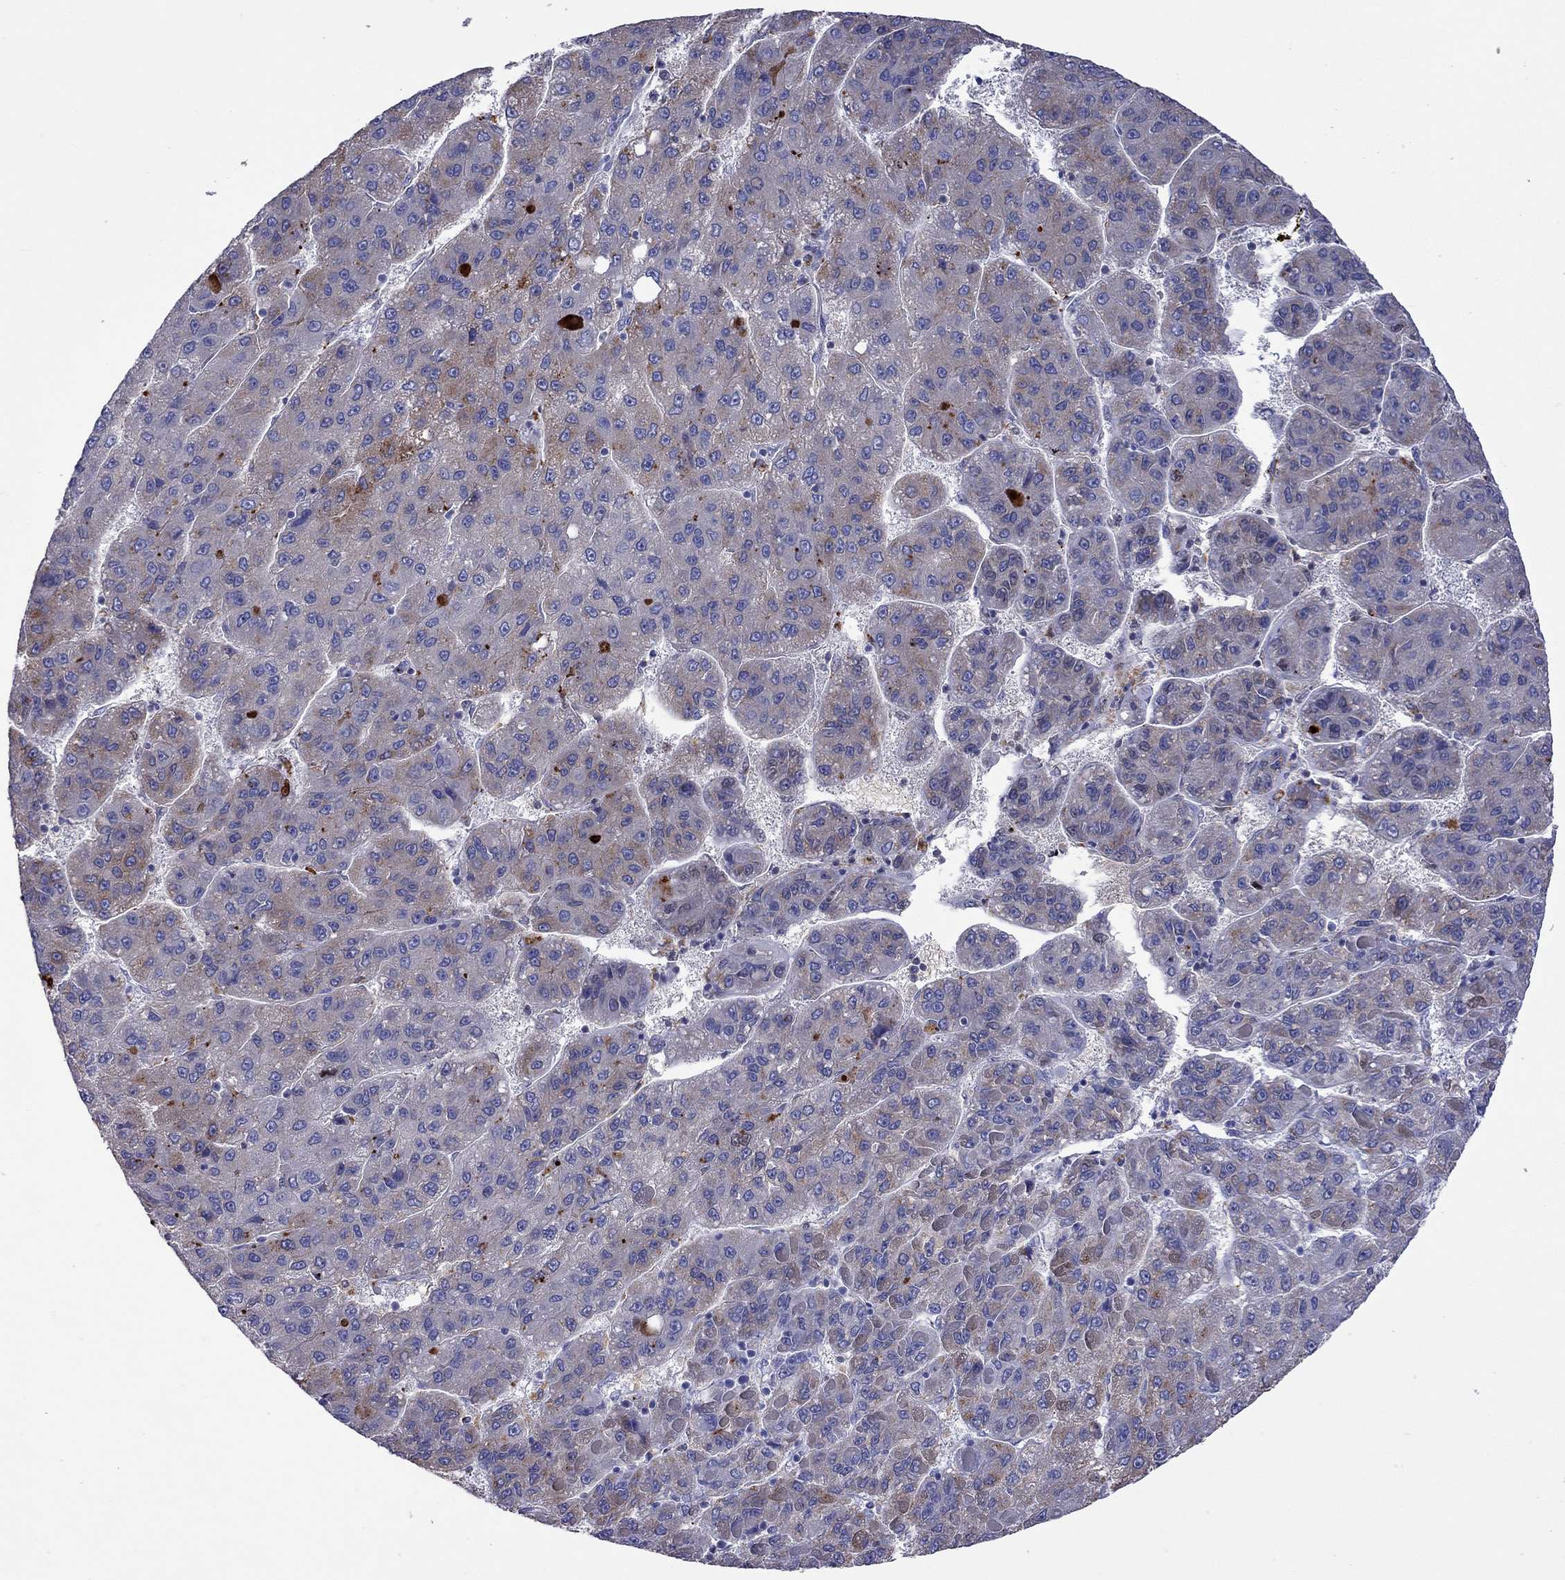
{"staining": {"intensity": "weak", "quantity": "<25%", "location": "cytoplasmic/membranous"}, "tissue": "liver cancer", "cell_type": "Tumor cells", "image_type": "cancer", "snomed": [{"axis": "morphology", "description": "Carcinoma, Hepatocellular, NOS"}, {"axis": "topography", "description": "Liver"}], "caption": "Hepatocellular carcinoma (liver) stained for a protein using immunohistochemistry (IHC) reveals no expression tumor cells.", "gene": "SERPINA3", "patient": {"sex": "female", "age": 82}}